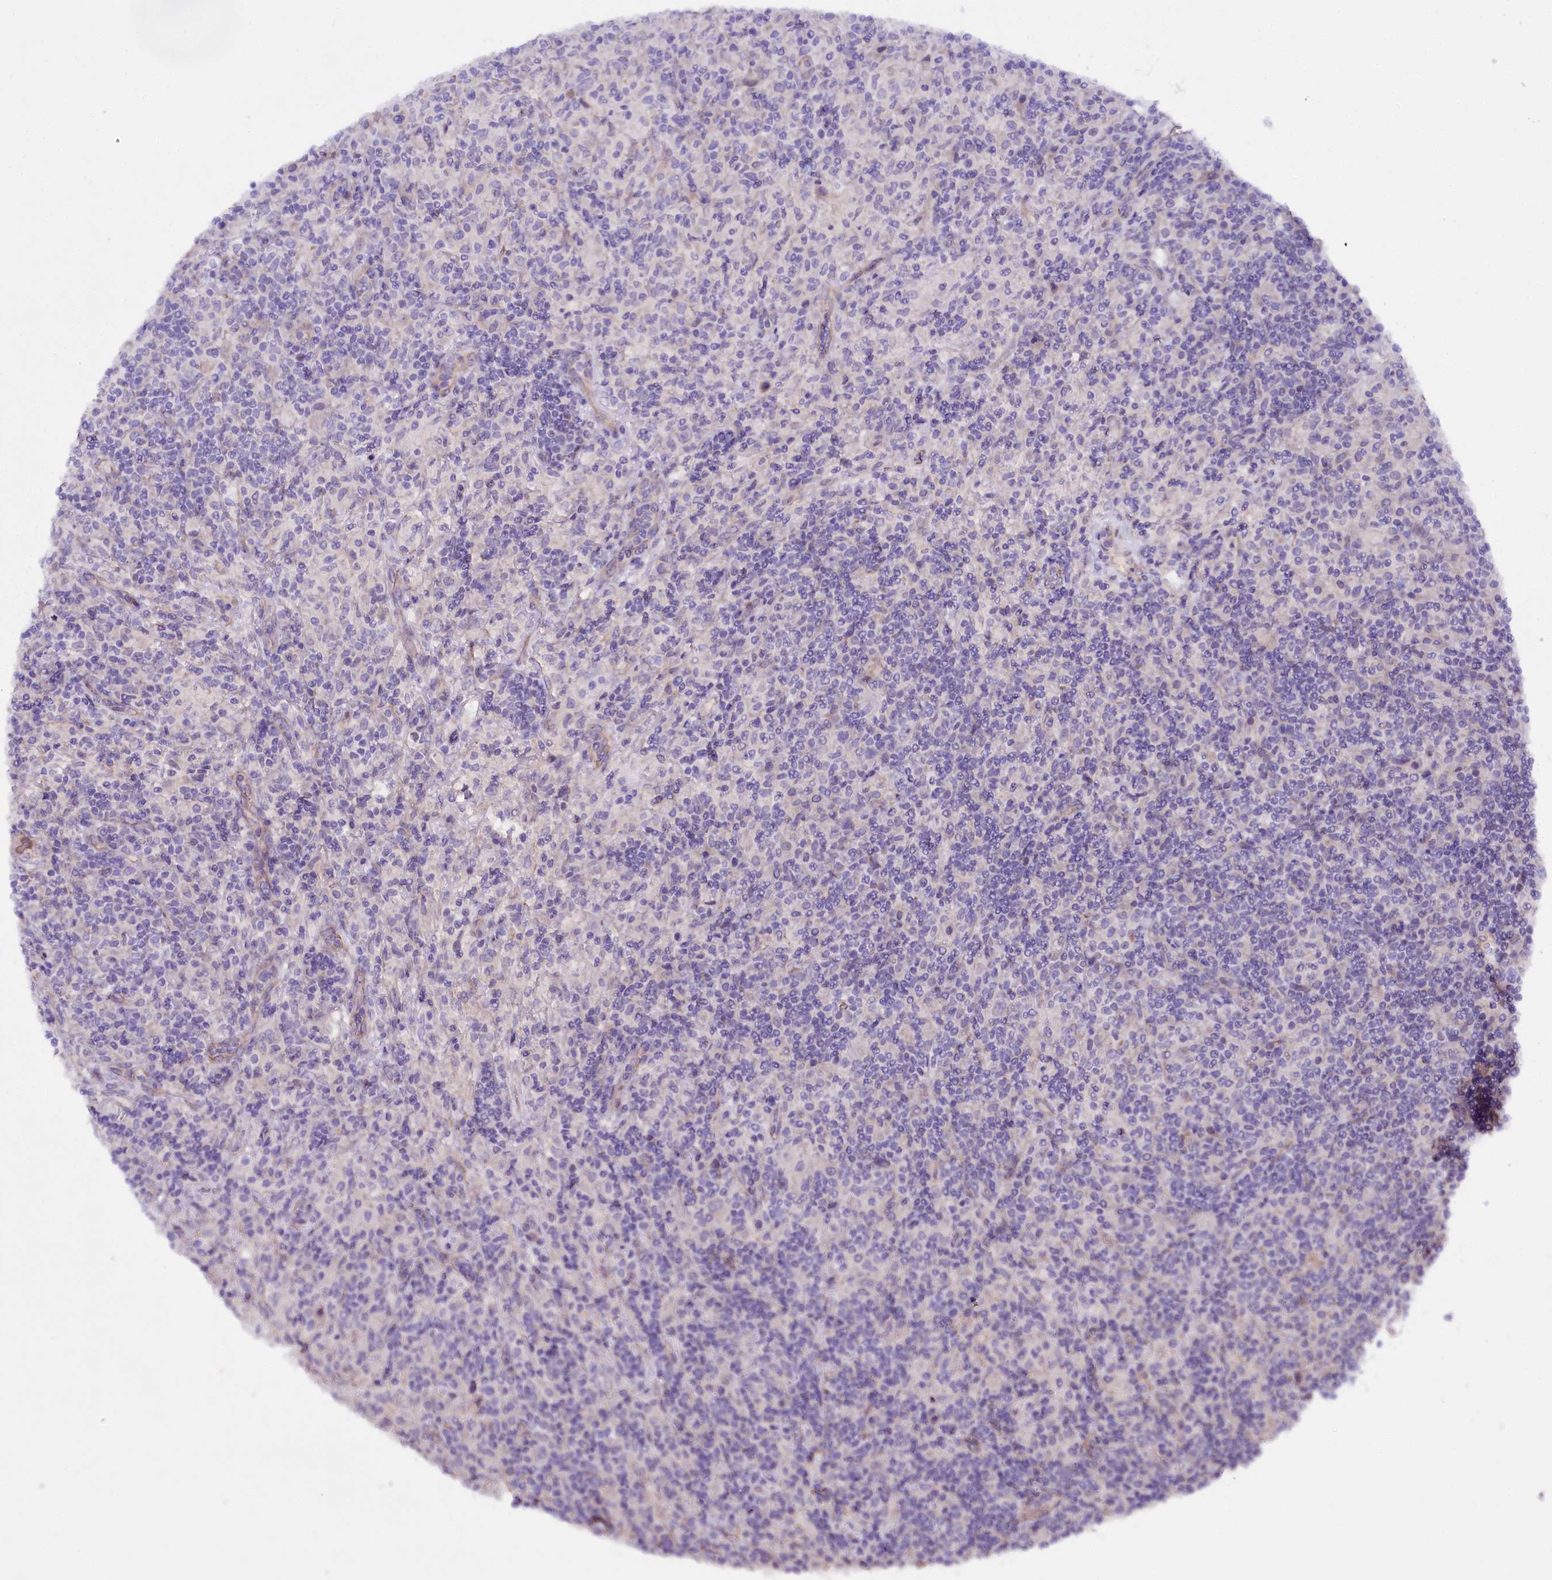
{"staining": {"intensity": "negative", "quantity": "none", "location": "none"}, "tissue": "lymphoma", "cell_type": "Tumor cells", "image_type": "cancer", "snomed": [{"axis": "morphology", "description": "Hodgkin's disease, NOS"}, {"axis": "topography", "description": "Lymph node"}], "caption": "This photomicrograph is of Hodgkin's disease stained with immunohistochemistry to label a protein in brown with the nuclei are counter-stained blue. There is no staining in tumor cells.", "gene": "SLC7A1", "patient": {"sex": "male", "age": 70}}